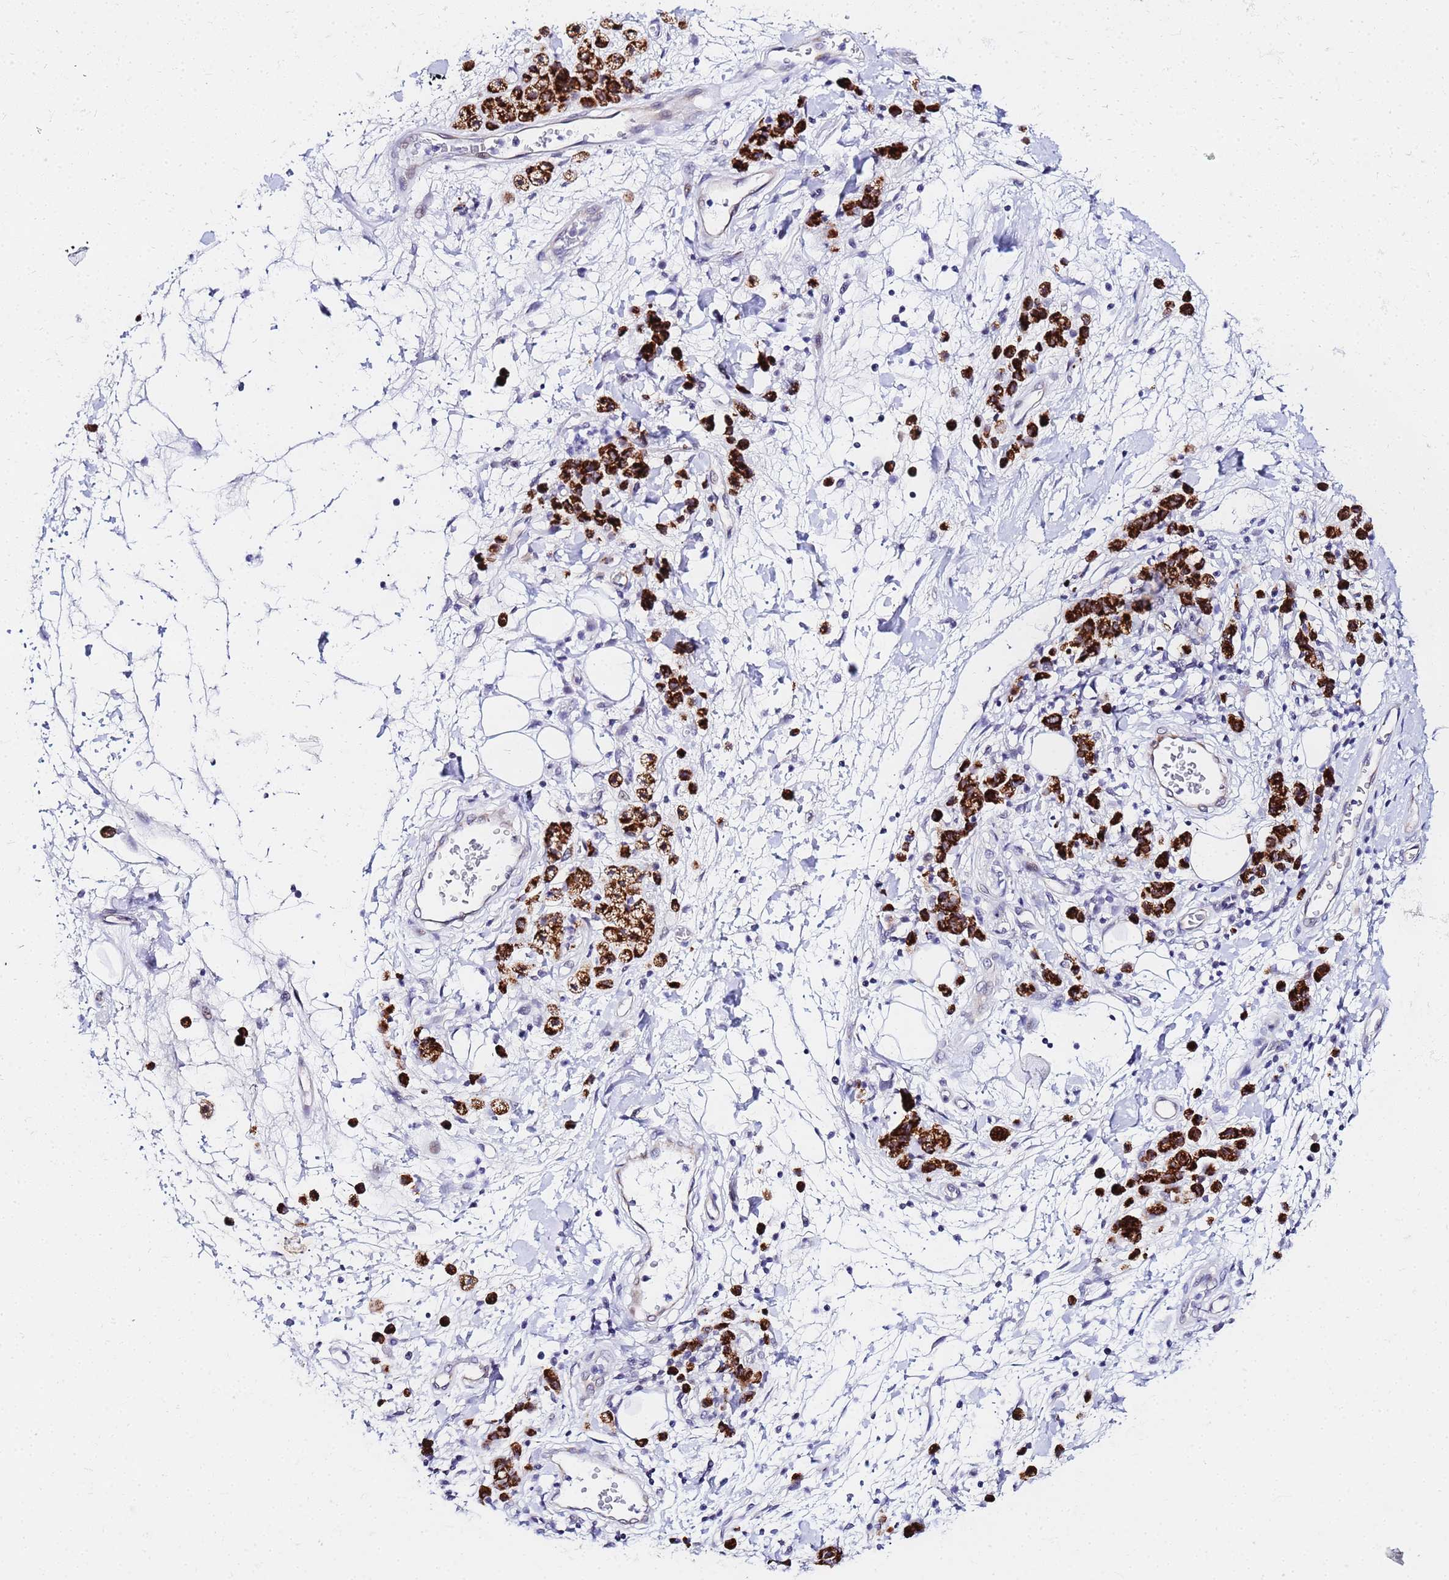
{"staining": {"intensity": "strong", "quantity": ">75%", "location": "cytoplasmic/membranous"}, "tissue": "stomach cancer", "cell_type": "Tumor cells", "image_type": "cancer", "snomed": [{"axis": "morphology", "description": "Adenocarcinoma, NOS"}, {"axis": "topography", "description": "Stomach"}], "caption": "A histopathology image of human stomach cancer stained for a protein exhibits strong cytoplasmic/membranous brown staining in tumor cells. The protein of interest is stained brown, and the nuclei are stained in blue (DAB (3,3'-diaminobenzidine) IHC with brightfield microscopy, high magnification).", "gene": "CKMT1A", "patient": {"sex": "male", "age": 77}}